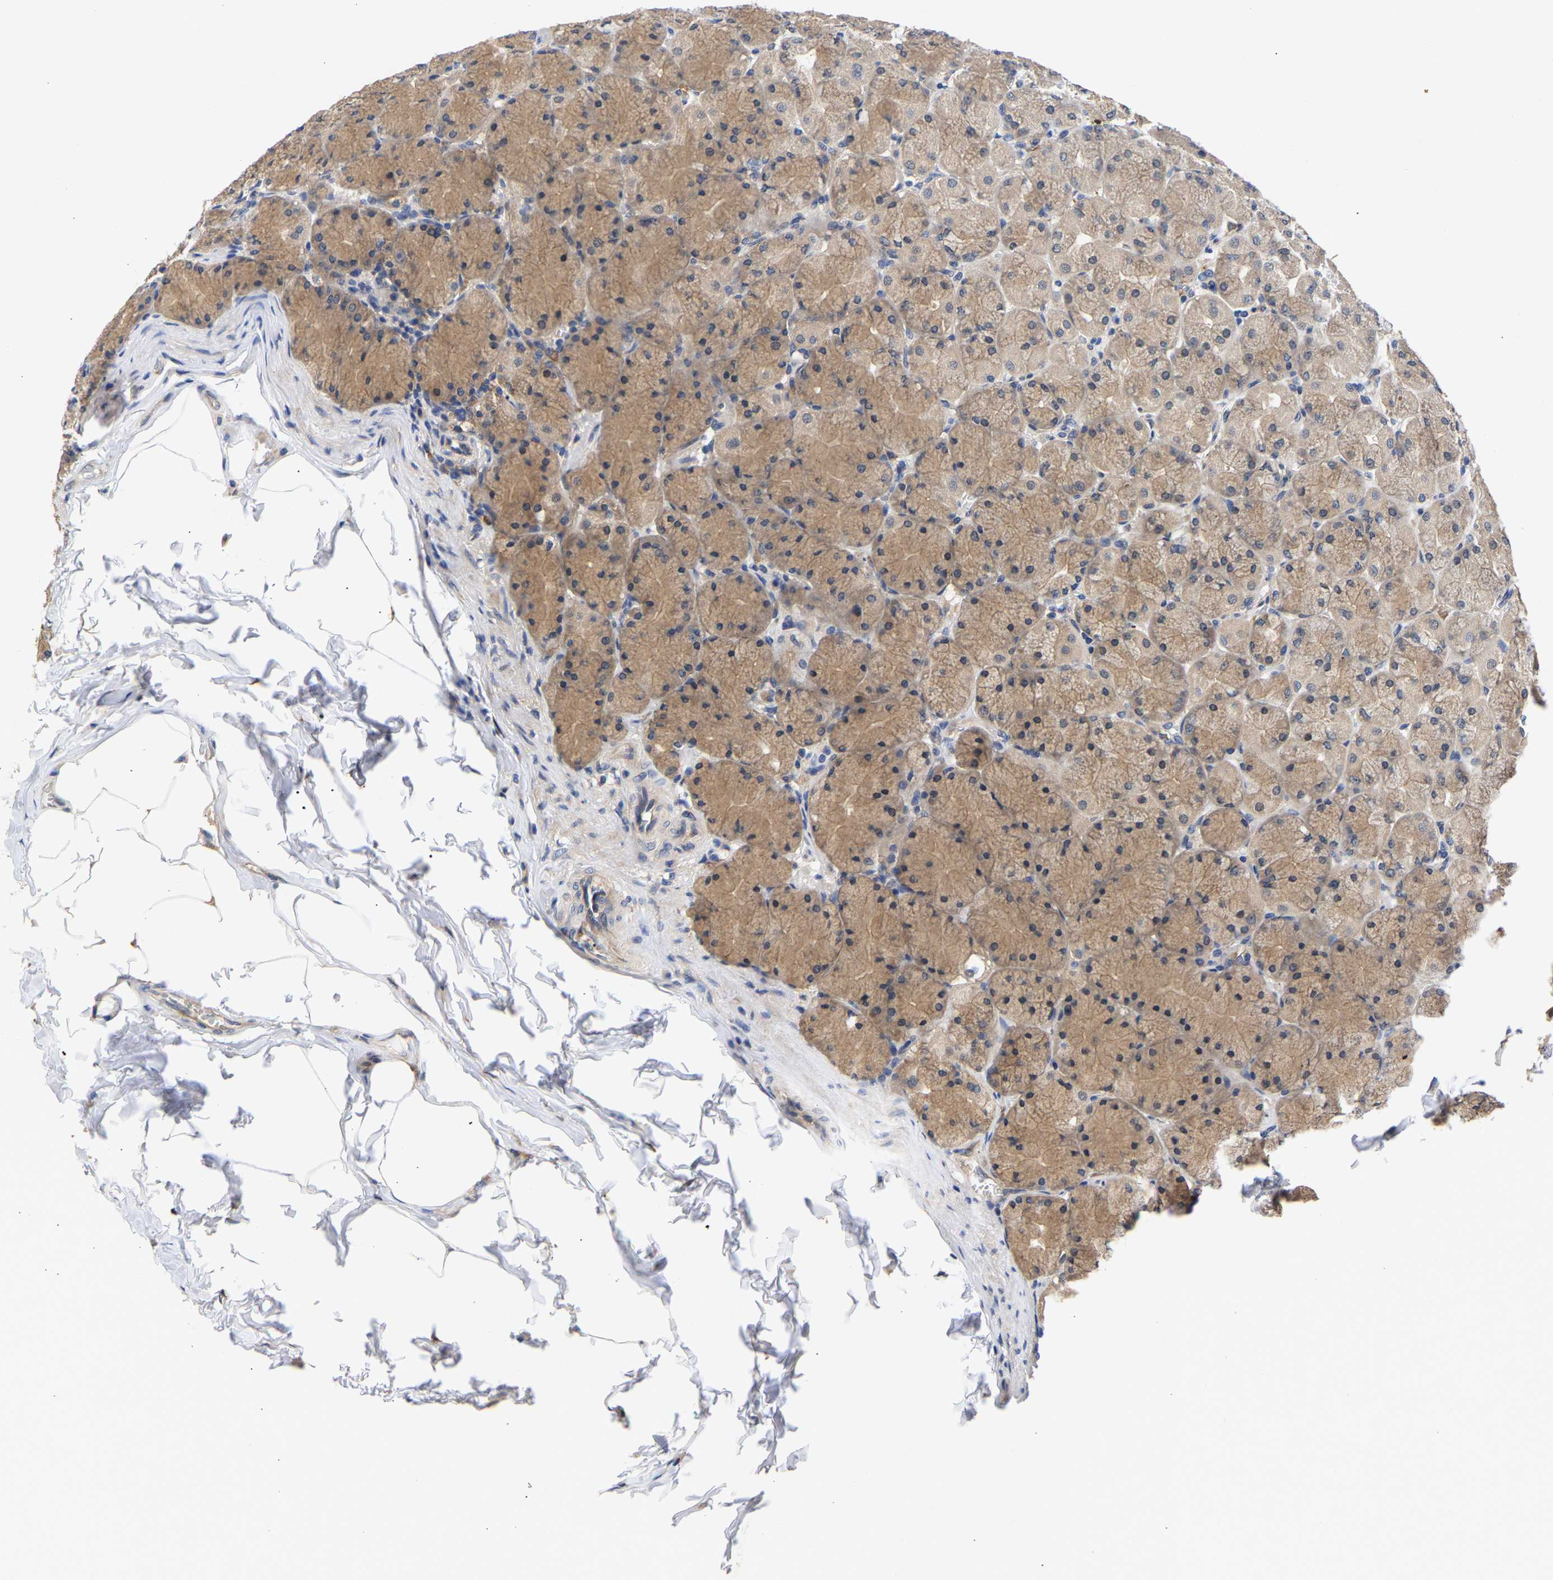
{"staining": {"intensity": "moderate", "quantity": ">75%", "location": "cytoplasmic/membranous"}, "tissue": "stomach", "cell_type": "Glandular cells", "image_type": "normal", "snomed": [{"axis": "morphology", "description": "Normal tissue, NOS"}, {"axis": "topography", "description": "Stomach, upper"}], "caption": "Protein staining displays moderate cytoplasmic/membranous positivity in approximately >75% of glandular cells in normal stomach. Using DAB (brown) and hematoxylin (blue) stains, captured at high magnification using brightfield microscopy.", "gene": "CCDC6", "patient": {"sex": "female", "age": 56}}